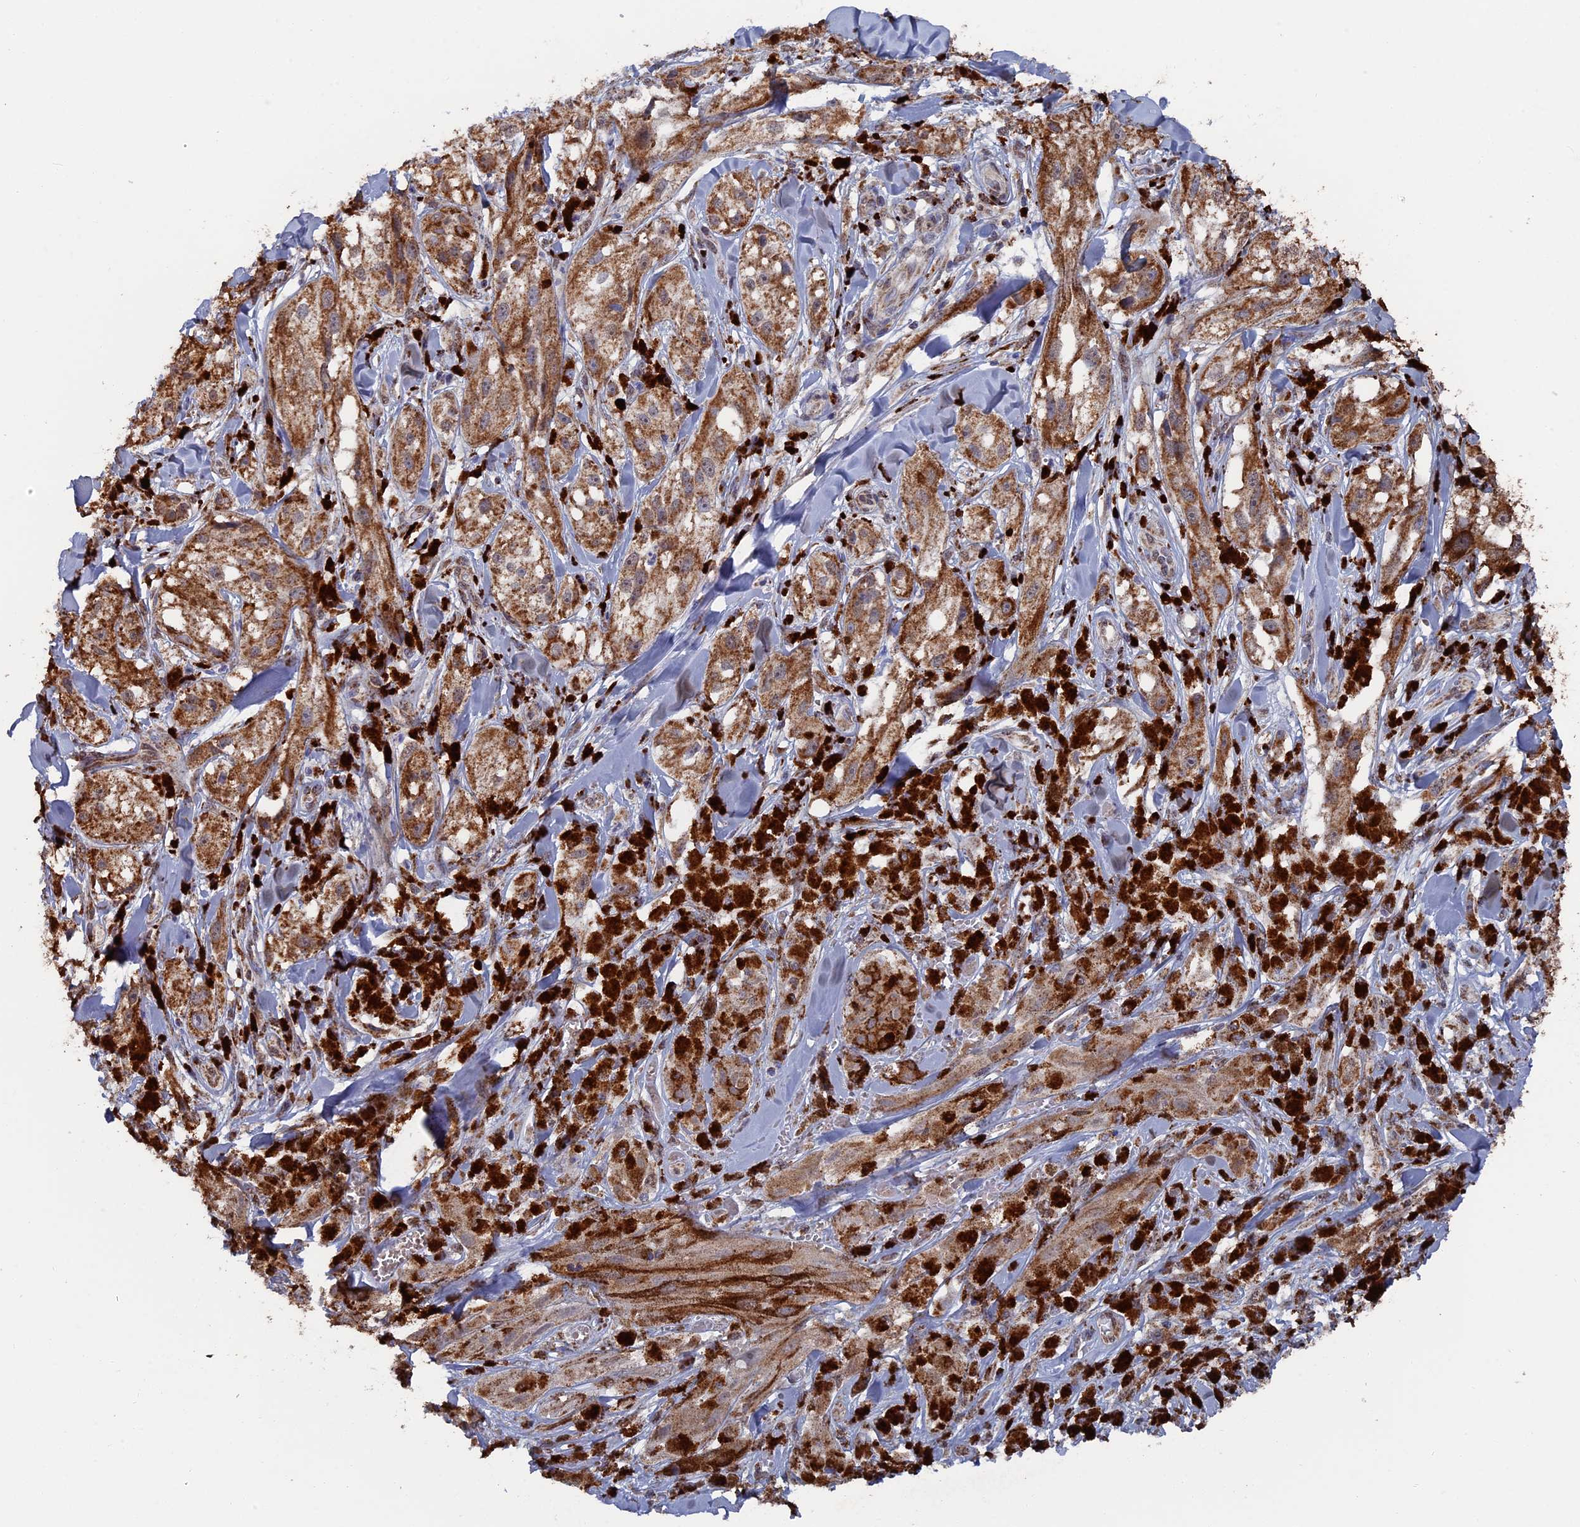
{"staining": {"intensity": "moderate", "quantity": ">75%", "location": "cytoplasmic/membranous"}, "tissue": "melanoma", "cell_type": "Tumor cells", "image_type": "cancer", "snomed": [{"axis": "morphology", "description": "Malignant melanoma, NOS"}, {"axis": "topography", "description": "Skin"}], "caption": "This histopathology image displays IHC staining of melanoma, with medium moderate cytoplasmic/membranous positivity in approximately >75% of tumor cells.", "gene": "SMG9", "patient": {"sex": "male", "age": 88}}